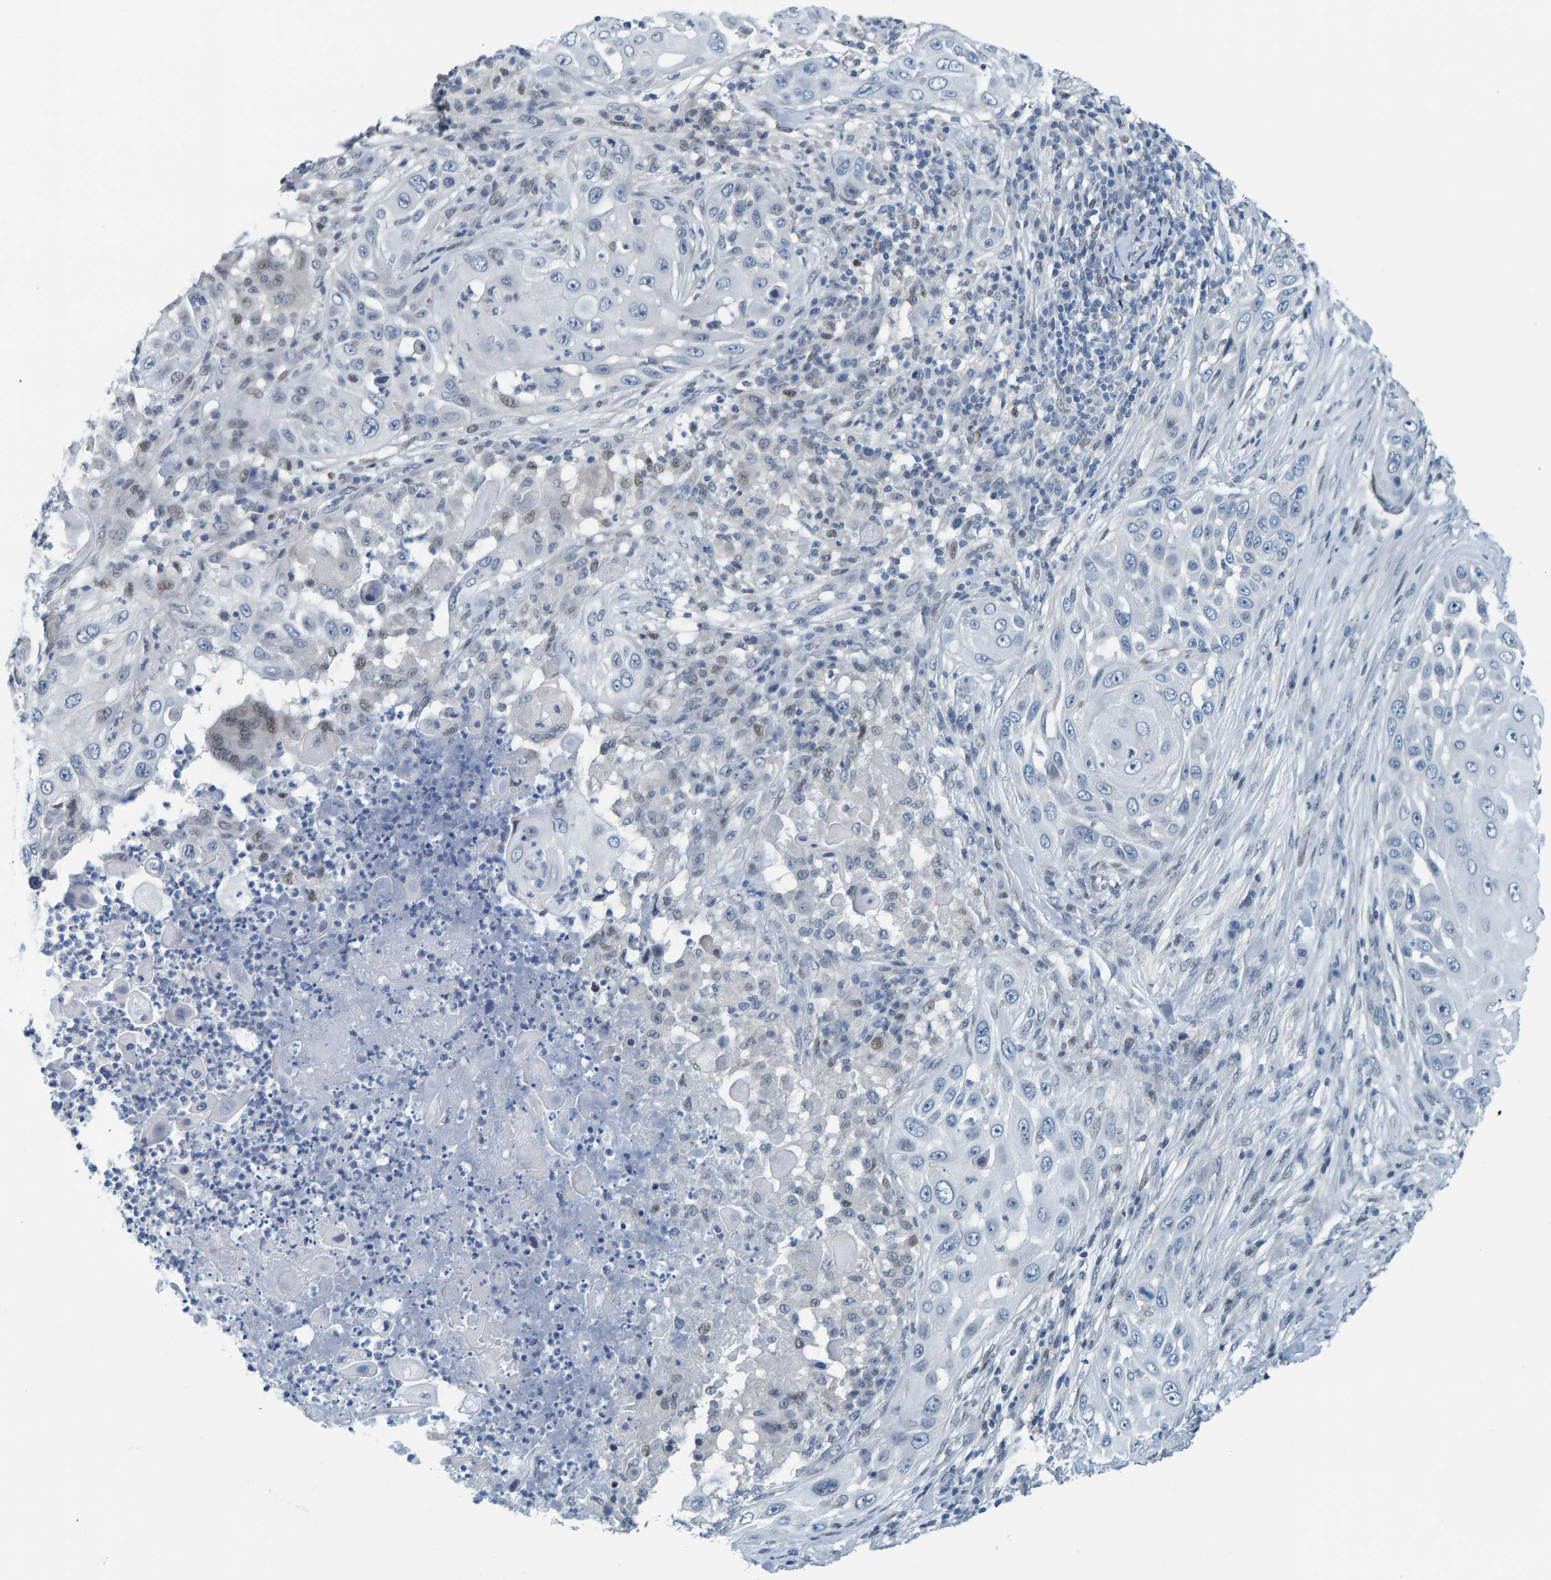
{"staining": {"intensity": "weak", "quantity": "<25%", "location": "nuclear"}, "tissue": "skin cancer", "cell_type": "Tumor cells", "image_type": "cancer", "snomed": [{"axis": "morphology", "description": "Squamous cell carcinoma, NOS"}, {"axis": "topography", "description": "Skin"}], "caption": "This is an immunohistochemistry (IHC) image of human squamous cell carcinoma (skin). There is no expression in tumor cells.", "gene": "CNP", "patient": {"sex": "female", "age": 44}}